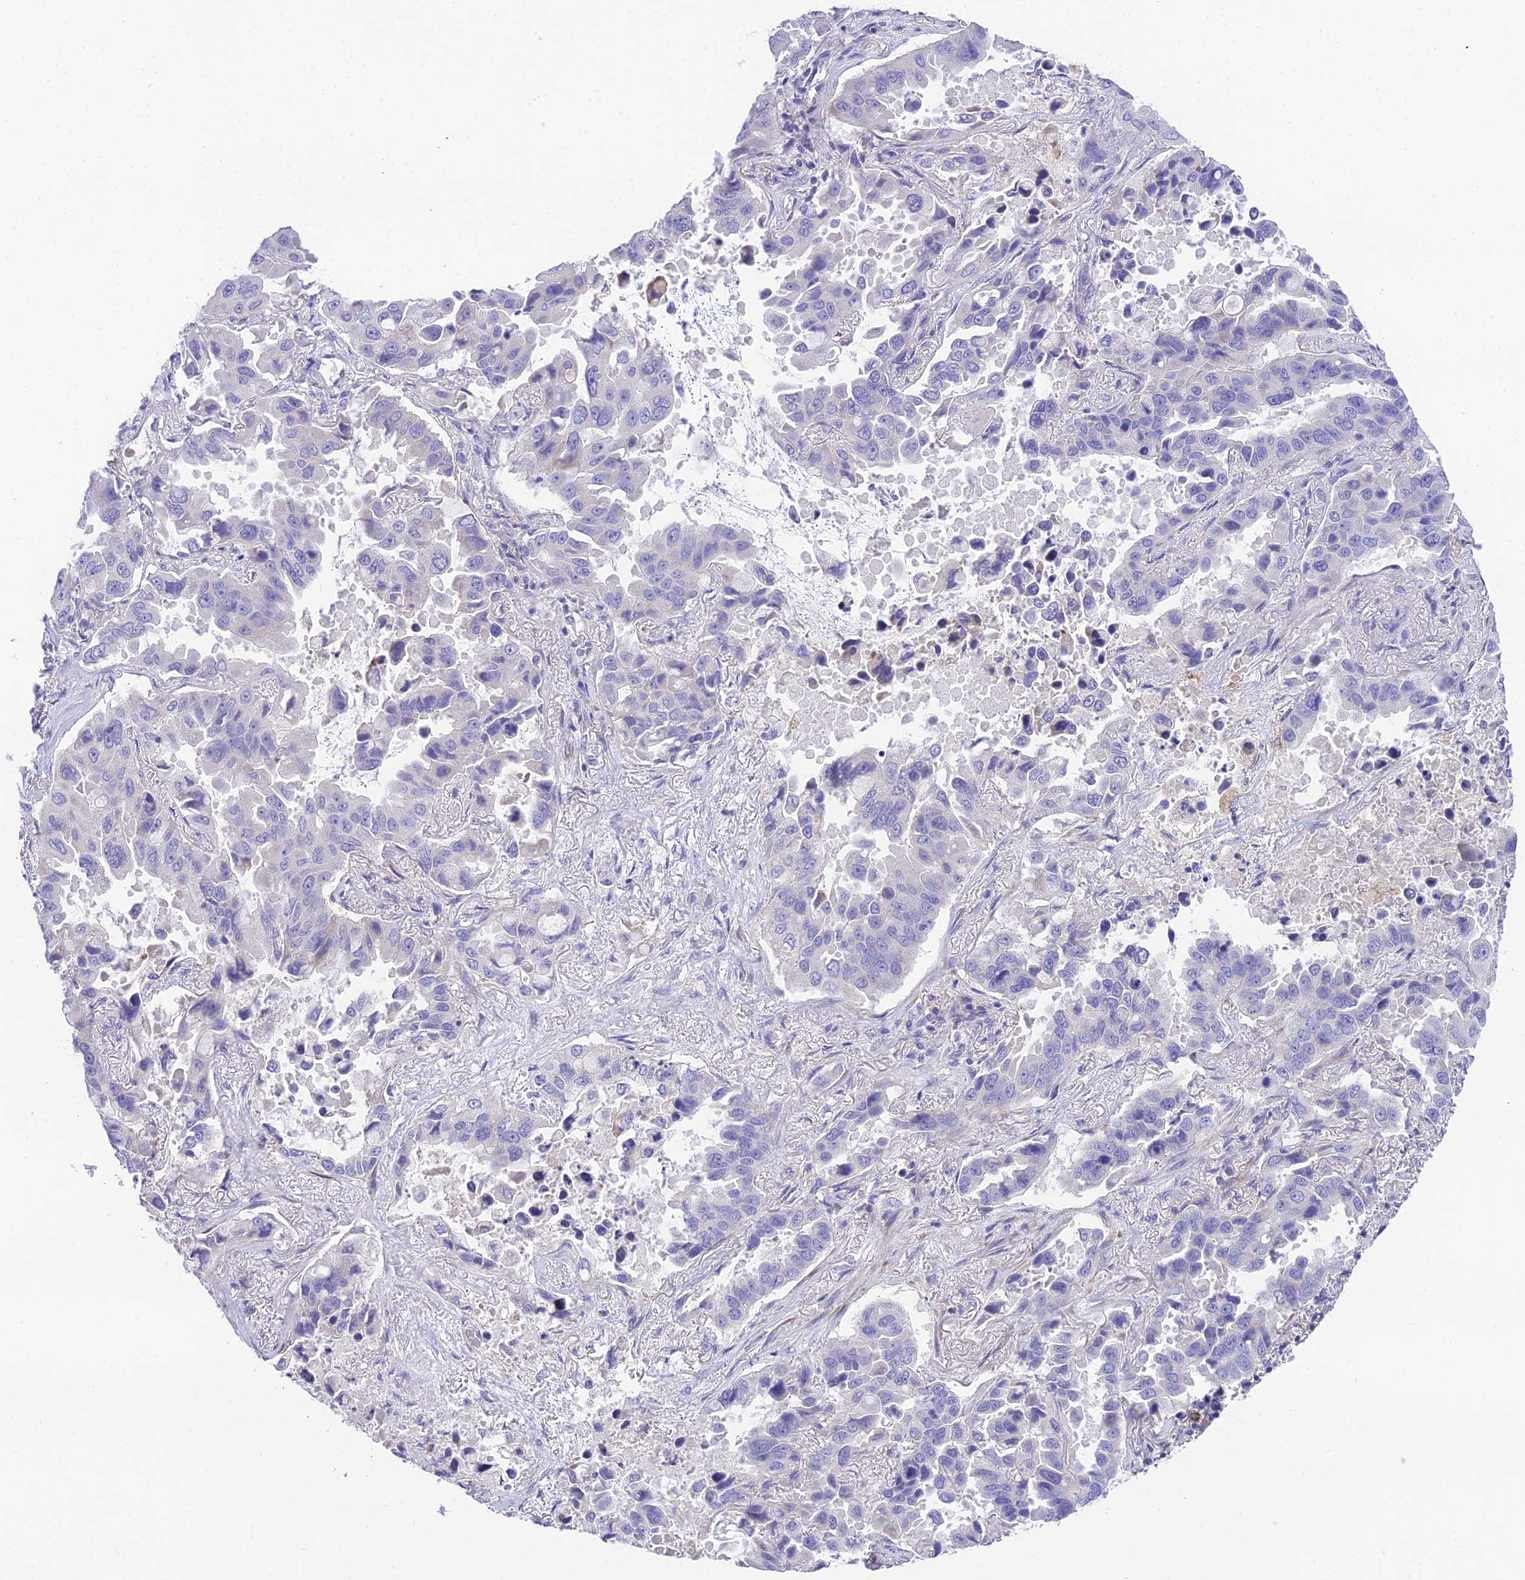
{"staining": {"intensity": "negative", "quantity": "none", "location": "none"}, "tissue": "lung cancer", "cell_type": "Tumor cells", "image_type": "cancer", "snomed": [{"axis": "morphology", "description": "Adenocarcinoma, NOS"}, {"axis": "topography", "description": "Lung"}], "caption": "IHC micrograph of neoplastic tissue: adenocarcinoma (lung) stained with DAB shows no significant protein staining in tumor cells. (DAB immunohistochemistry (IHC), high magnification).", "gene": "KIAA0408", "patient": {"sex": "male", "age": 64}}